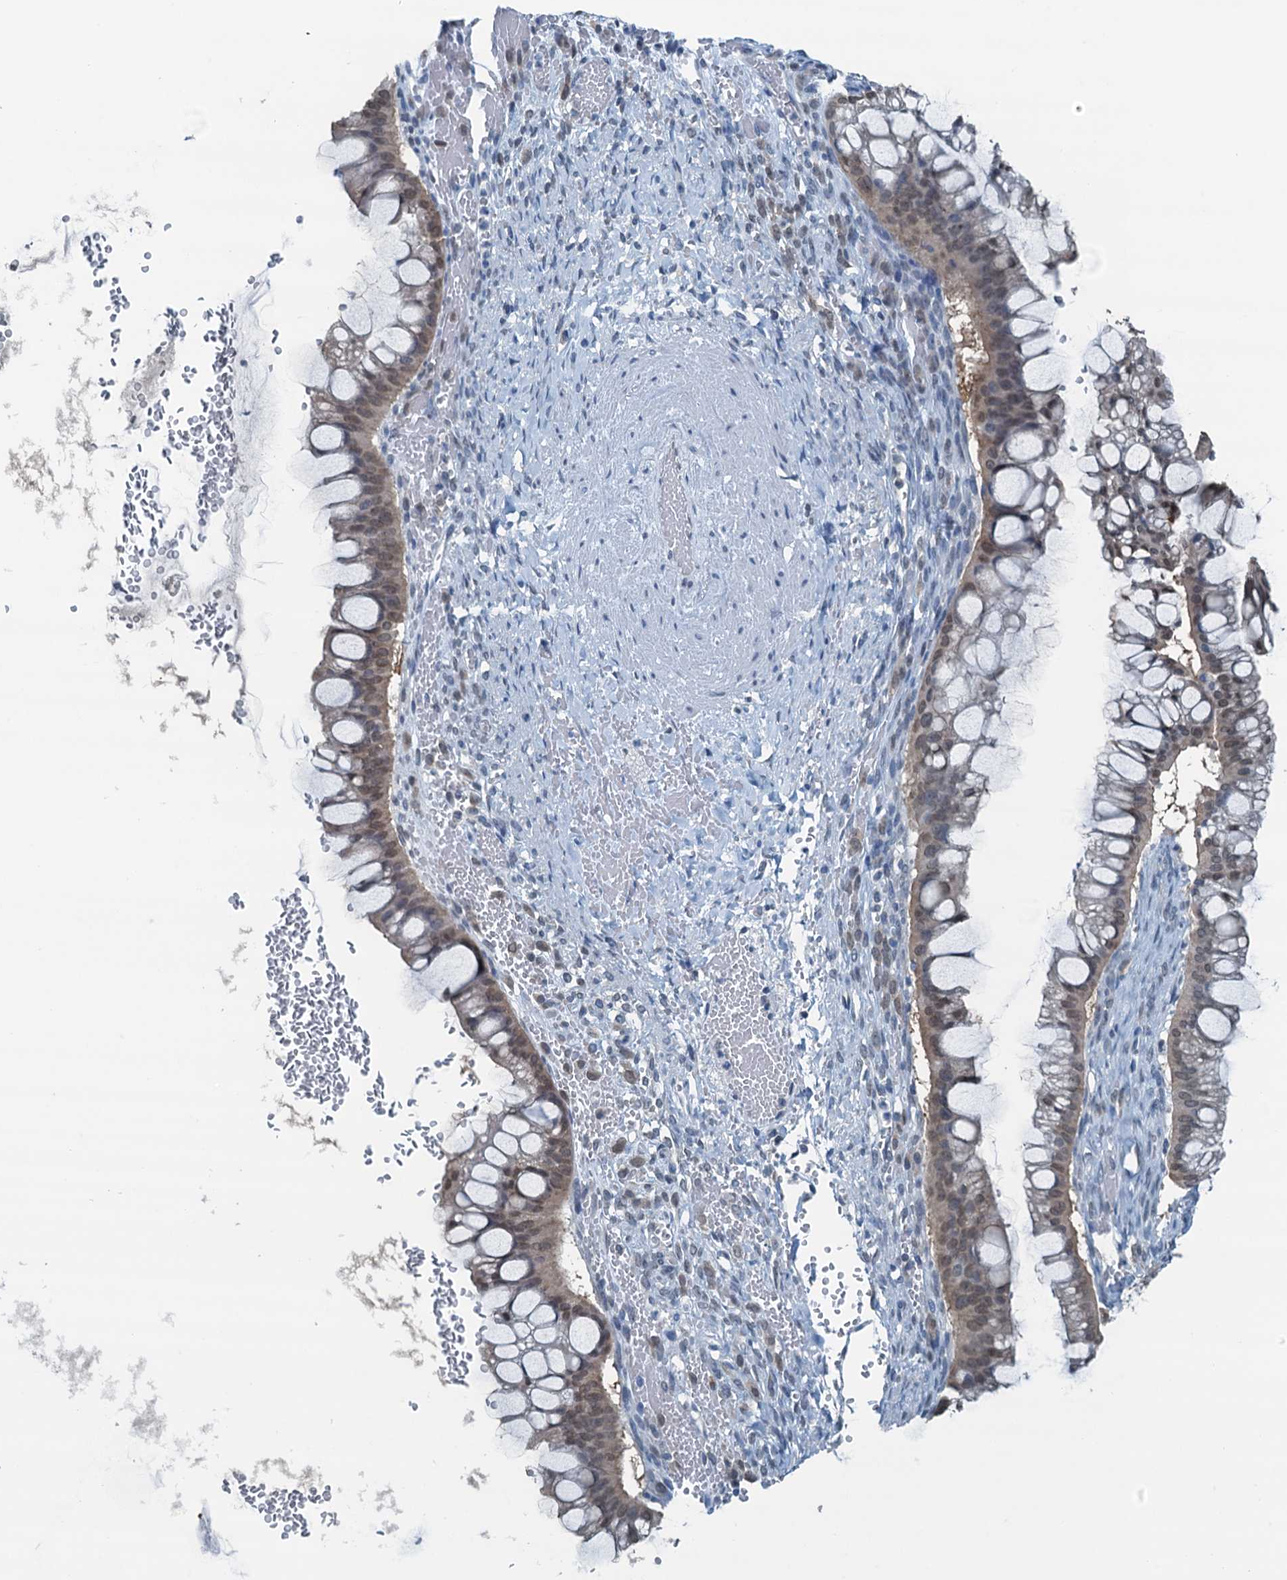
{"staining": {"intensity": "weak", "quantity": "25%-75%", "location": "nuclear"}, "tissue": "ovarian cancer", "cell_type": "Tumor cells", "image_type": "cancer", "snomed": [{"axis": "morphology", "description": "Cystadenocarcinoma, mucinous, NOS"}, {"axis": "topography", "description": "Ovary"}], "caption": "This micrograph displays ovarian mucinous cystadenocarcinoma stained with IHC to label a protein in brown. The nuclear of tumor cells show weak positivity for the protein. Nuclei are counter-stained blue.", "gene": "C11orf54", "patient": {"sex": "female", "age": 73}}